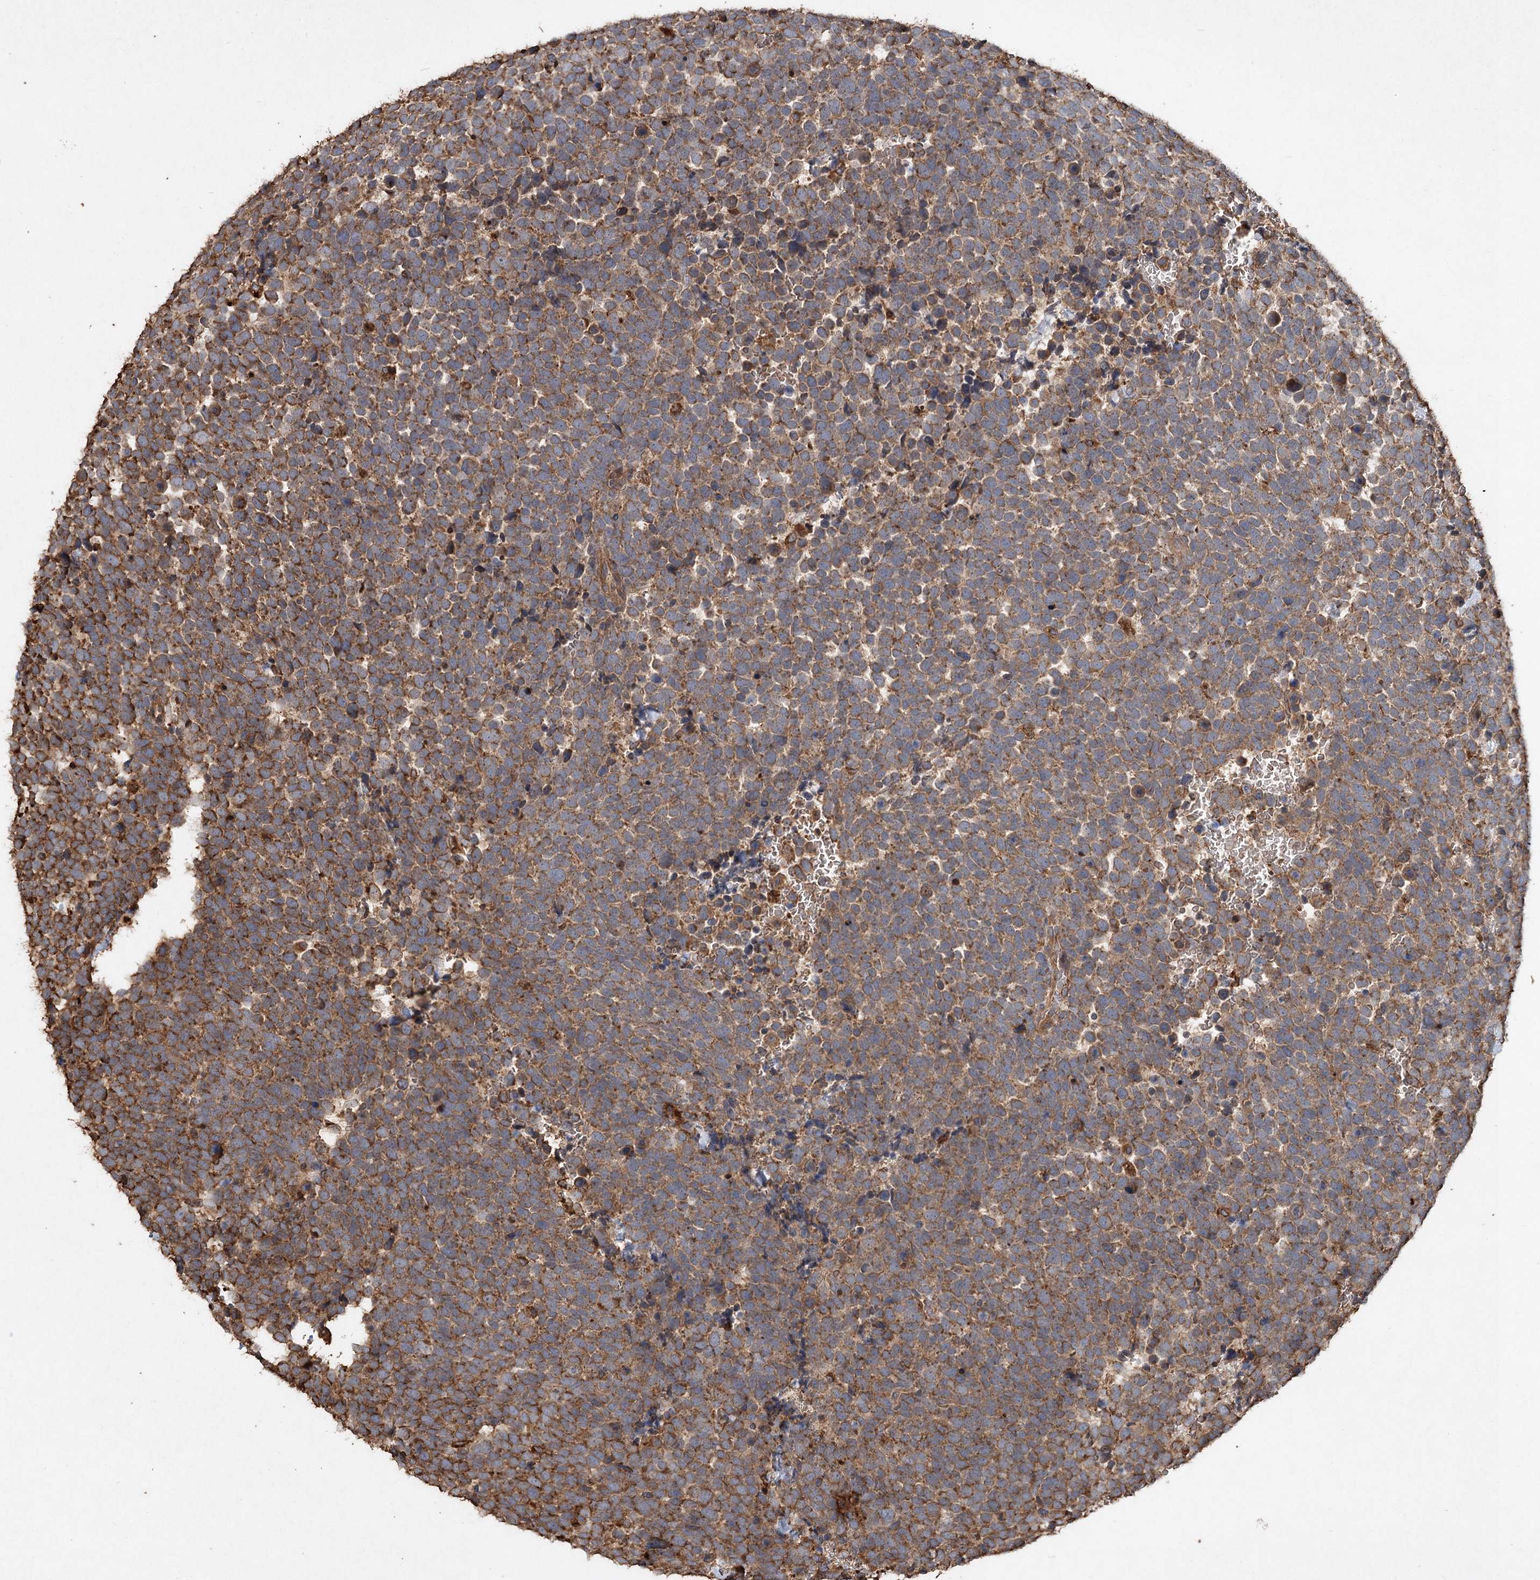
{"staining": {"intensity": "moderate", "quantity": ">75%", "location": "cytoplasmic/membranous"}, "tissue": "urothelial cancer", "cell_type": "Tumor cells", "image_type": "cancer", "snomed": [{"axis": "morphology", "description": "Urothelial carcinoma, High grade"}, {"axis": "topography", "description": "Urinary bladder"}], "caption": "Urothelial cancer stained for a protein shows moderate cytoplasmic/membranous positivity in tumor cells.", "gene": "PIK3C2A", "patient": {"sex": "female", "age": 82}}